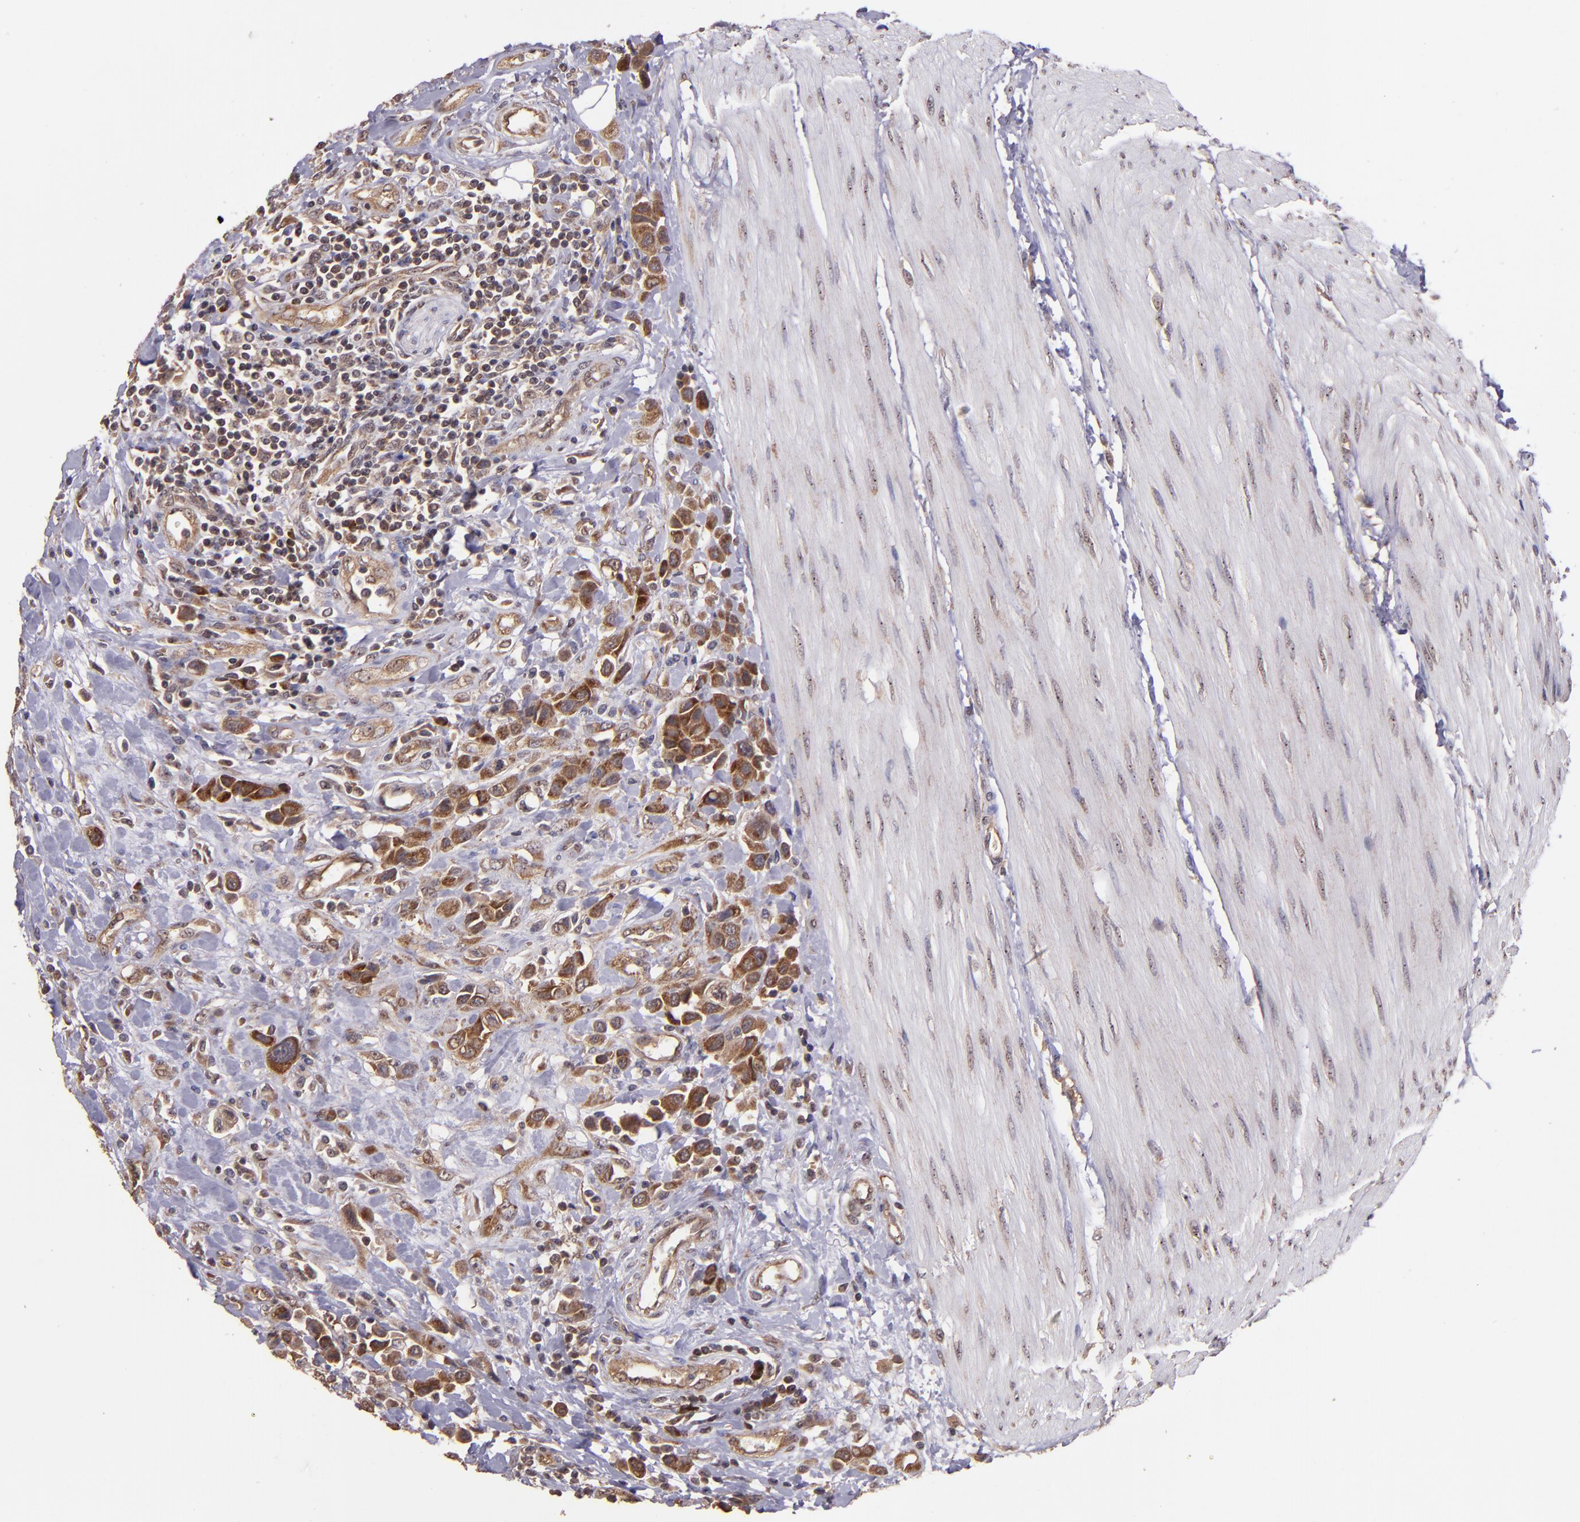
{"staining": {"intensity": "strong", "quantity": ">75%", "location": "cytoplasmic/membranous"}, "tissue": "urothelial cancer", "cell_type": "Tumor cells", "image_type": "cancer", "snomed": [{"axis": "morphology", "description": "Urothelial carcinoma, High grade"}, {"axis": "topography", "description": "Urinary bladder"}], "caption": "Immunohistochemical staining of human urothelial cancer reveals high levels of strong cytoplasmic/membranous protein staining in approximately >75% of tumor cells.", "gene": "USP51", "patient": {"sex": "male", "age": 50}}